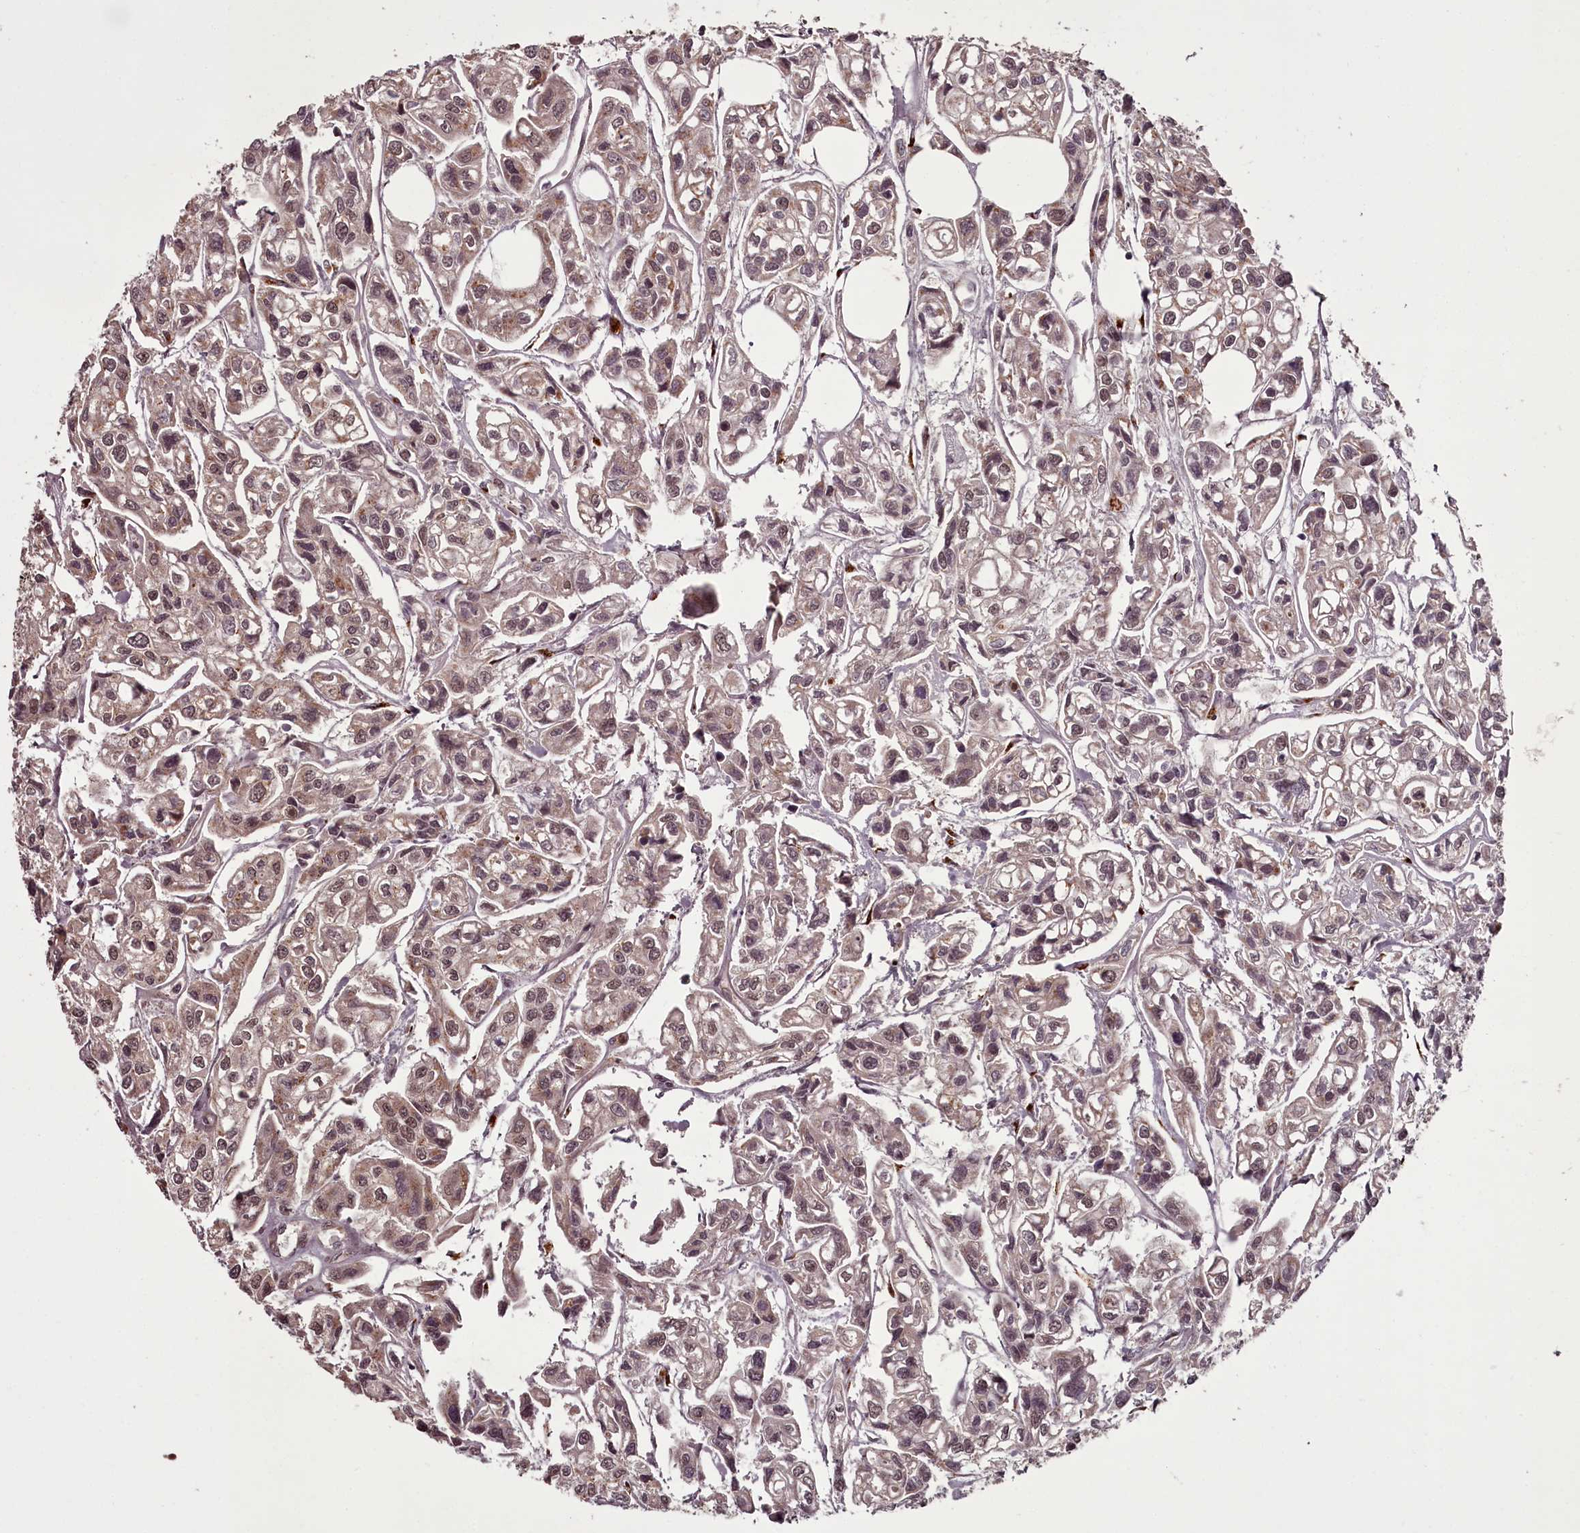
{"staining": {"intensity": "weak", "quantity": "25%-75%", "location": "nuclear"}, "tissue": "urothelial cancer", "cell_type": "Tumor cells", "image_type": "cancer", "snomed": [{"axis": "morphology", "description": "Urothelial carcinoma, High grade"}, {"axis": "topography", "description": "Urinary bladder"}], "caption": "Immunohistochemistry (IHC) of urothelial carcinoma (high-grade) shows low levels of weak nuclear expression in about 25%-75% of tumor cells.", "gene": "CEP83", "patient": {"sex": "male", "age": 67}}